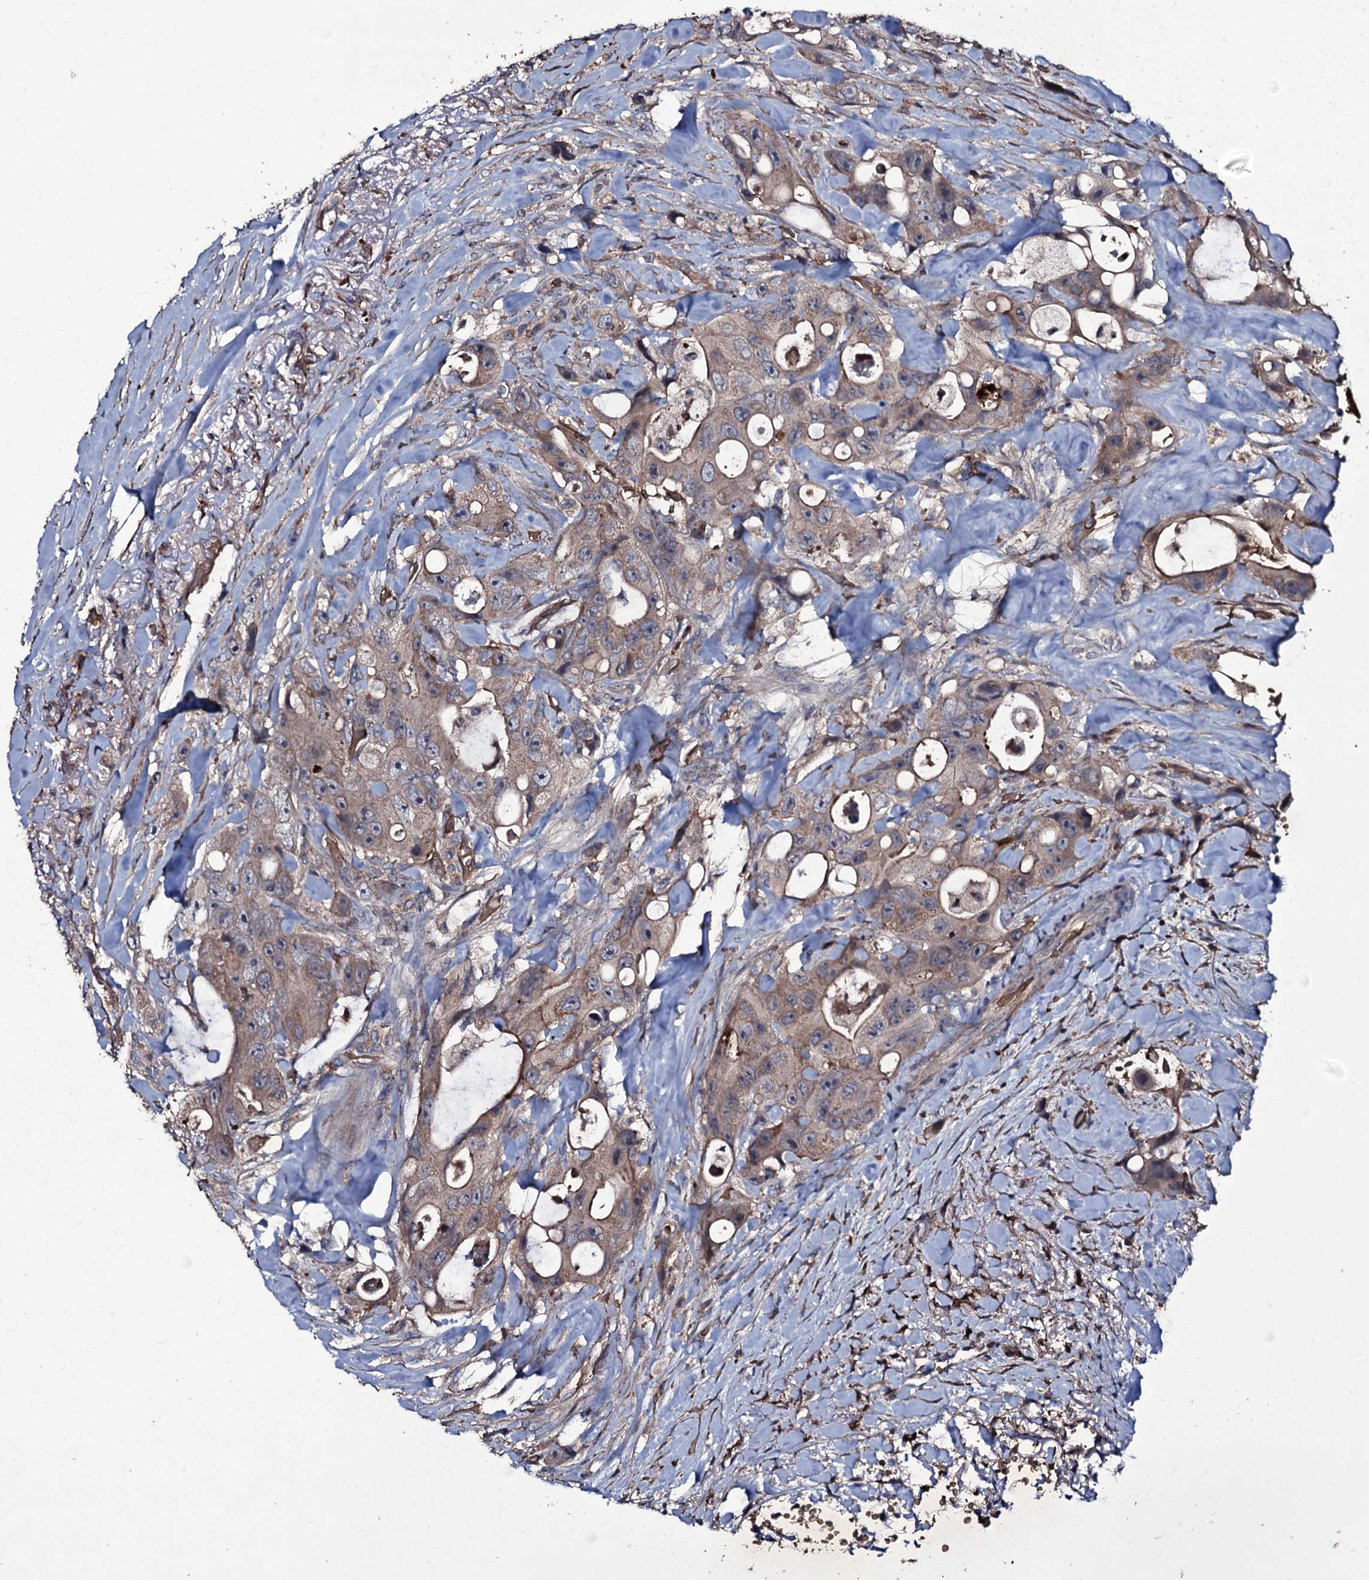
{"staining": {"intensity": "weak", "quantity": "<25%", "location": "cytoplasmic/membranous"}, "tissue": "colorectal cancer", "cell_type": "Tumor cells", "image_type": "cancer", "snomed": [{"axis": "morphology", "description": "Adenocarcinoma, NOS"}, {"axis": "topography", "description": "Colon"}], "caption": "Immunohistochemical staining of colorectal cancer demonstrates no significant expression in tumor cells. Nuclei are stained in blue.", "gene": "ZSWIM8", "patient": {"sex": "female", "age": 46}}